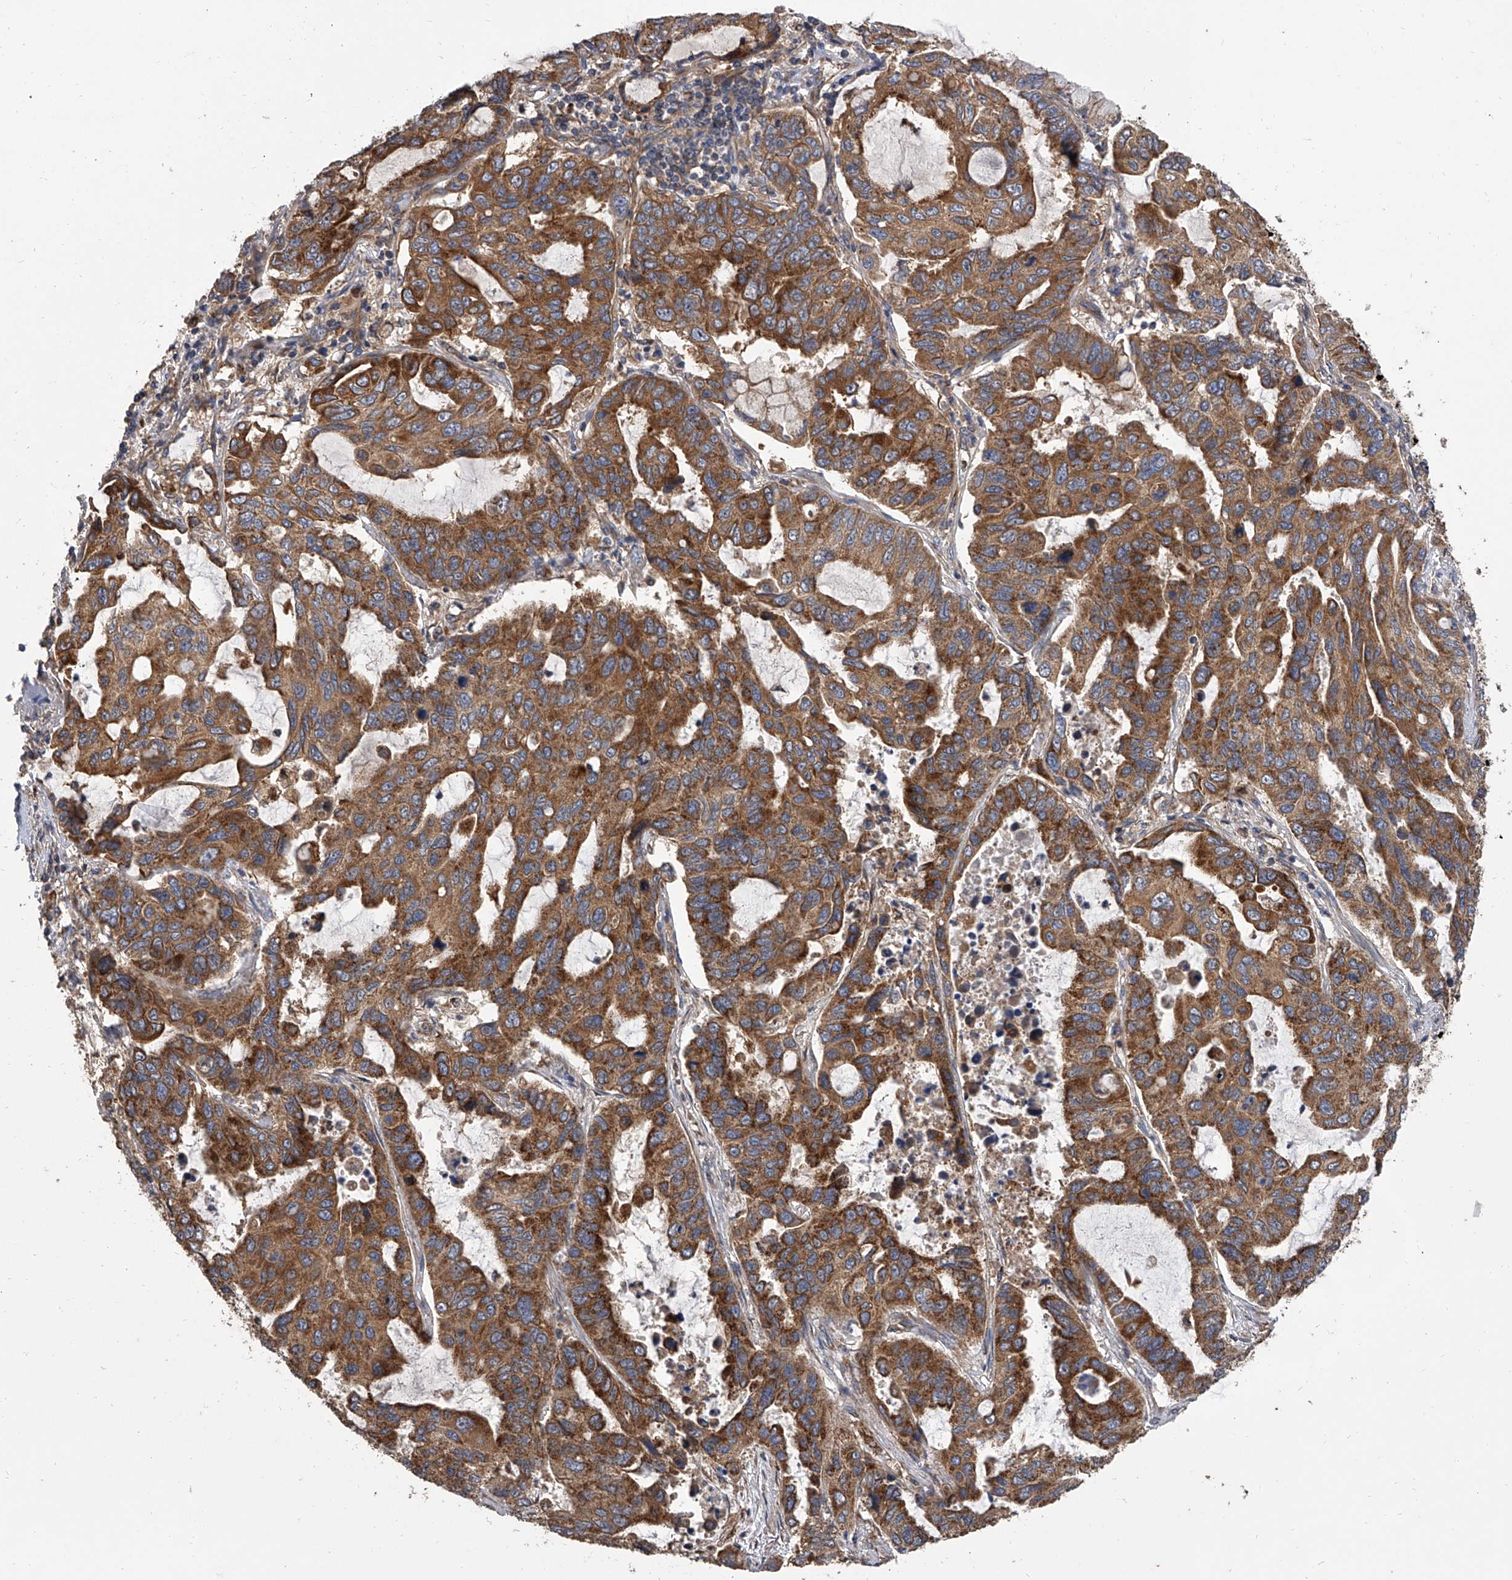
{"staining": {"intensity": "strong", "quantity": ">75%", "location": "cytoplasmic/membranous"}, "tissue": "lung cancer", "cell_type": "Tumor cells", "image_type": "cancer", "snomed": [{"axis": "morphology", "description": "Adenocarcinoma, NOS"}, {"axis": "topography", "description": "Lung"}], "caption": "Immunohistochemical staining of human lung cancer (adenocarcinoma) reveals high levels of strong cytoplasmic/membranous expression in approximately >75% of tumor cells.", "gene": "EXOC4", "patient": {"sex": "male", "age": 64}}